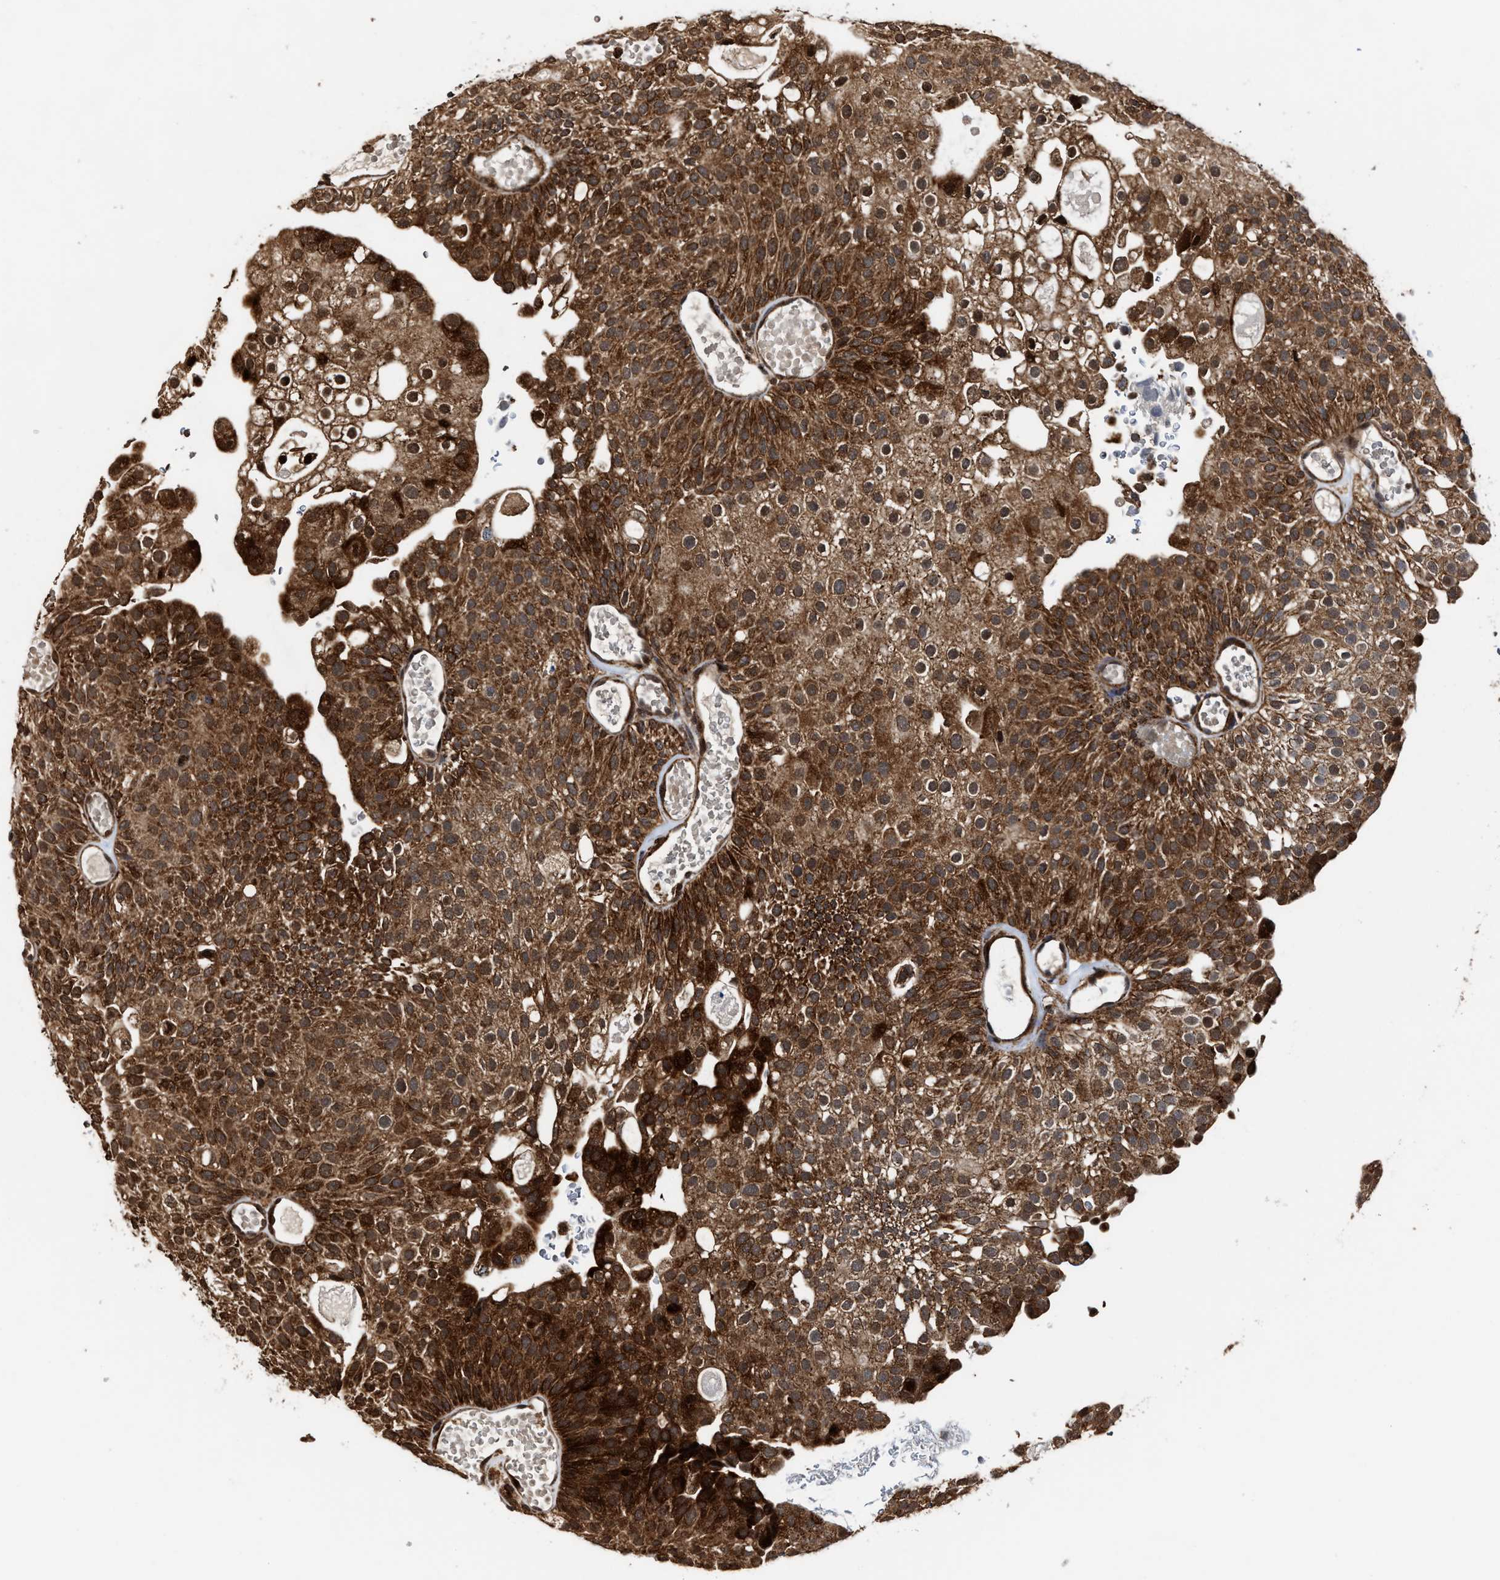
{"staining": {"intensity": "strong", "quantity": ">75%", "location": "cytoplasmic/membranous,nuclear"}, "tissue": "urothelial cancer", "cell_type": "Tumor cells", "image_type": "cancer", "snomed": [{"axis": "morphology", "description": "Urothelial carcinoma, Low grade"}, {"axis": "topography", "description": "Urinary bladder"}], "caption": "Strong cytoplasmic/membranous and nuclear staining for a protein is present in about >75% of tumor cells of low-grade urothelial carcinoma using IHC.", "gene": "SEPTIN2", "patient": {"sex": "male", "age": 78}}